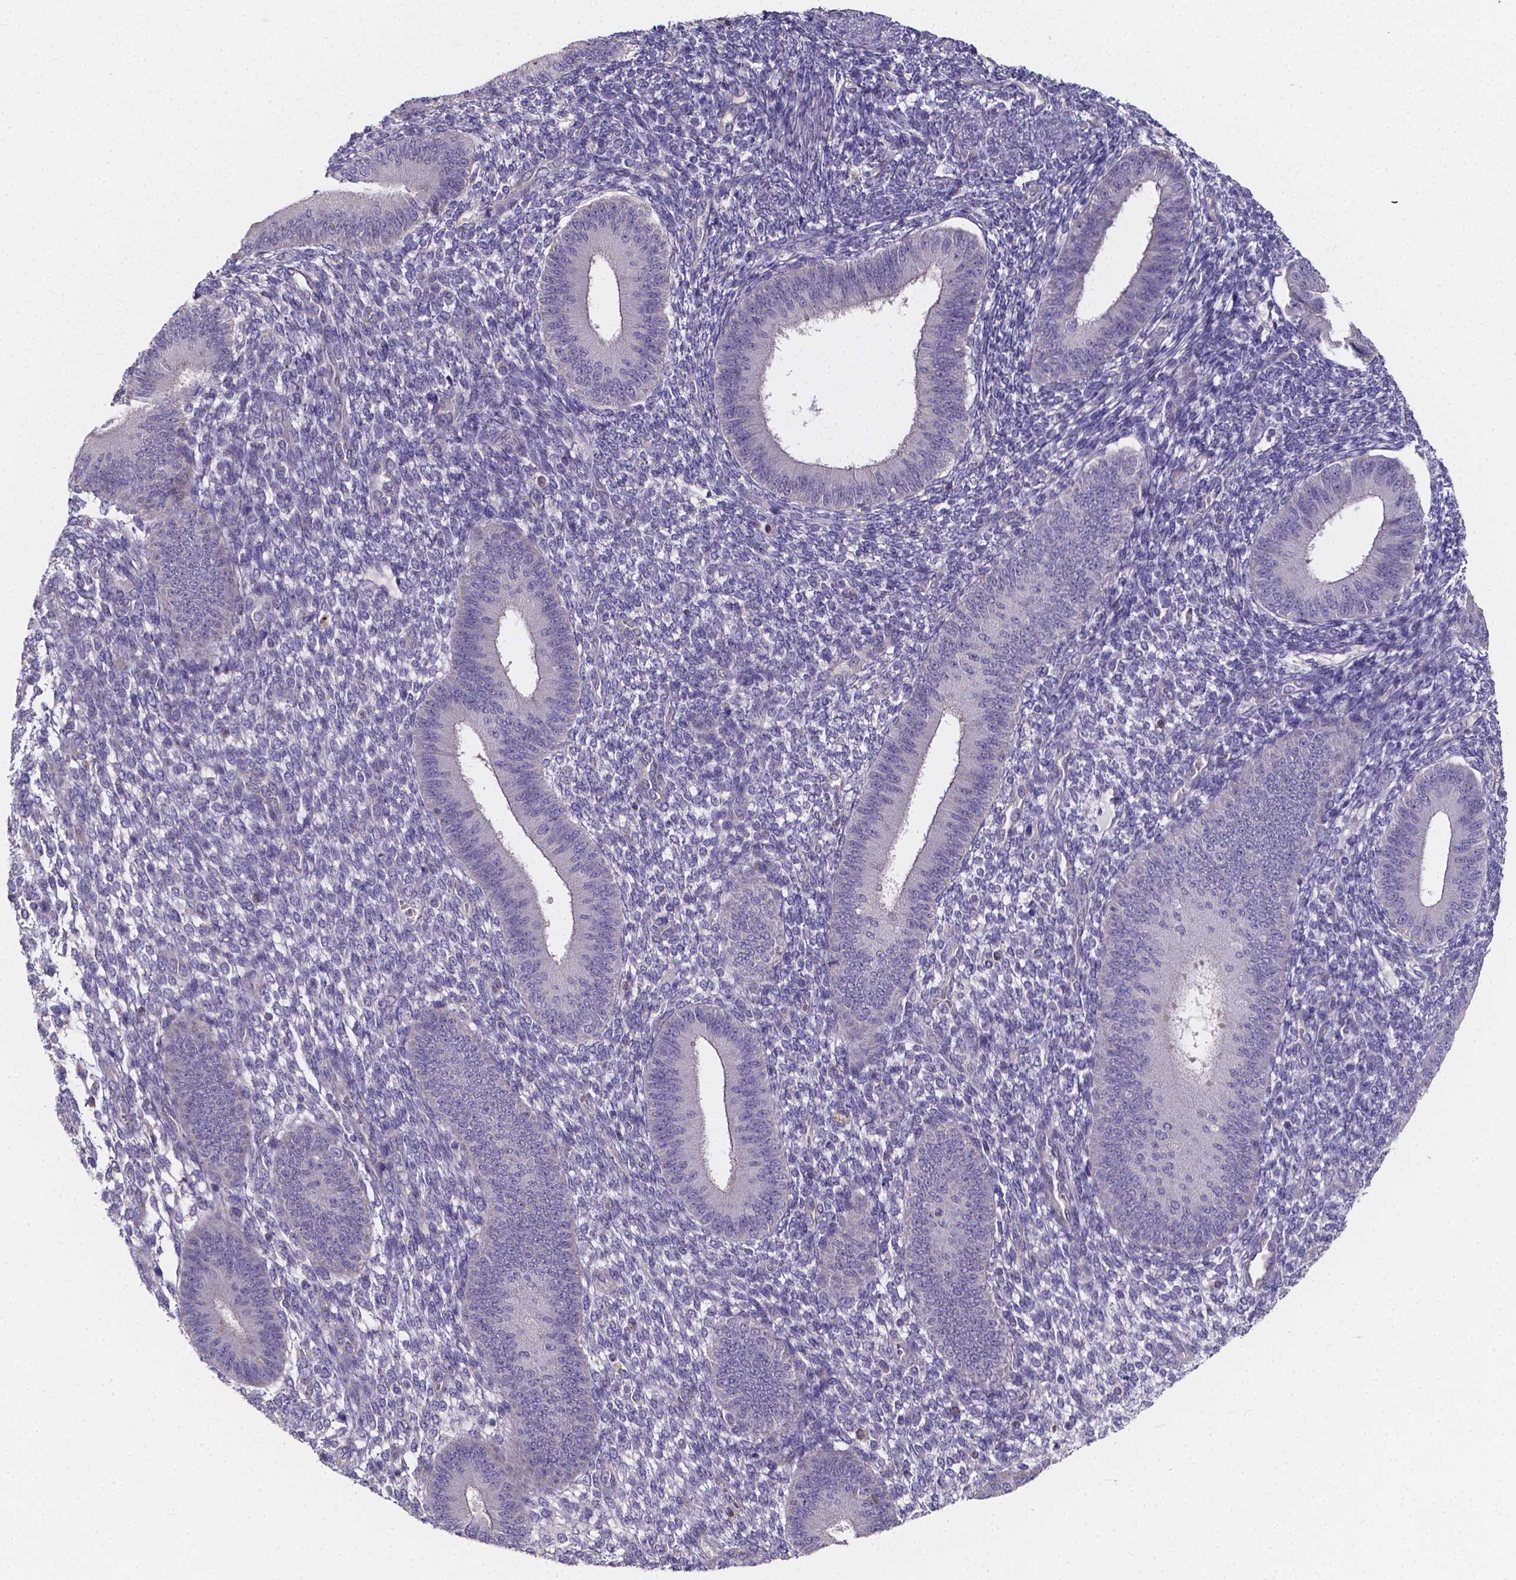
{"staining": {"intensity": "negative", "quantity": "none", "location": "none"}, "tissue": "endometrium", "cell_type": "Cells in endometrial stroma", "image_type": "normal", "snomed": [{"axis": "morphology", "description": "Normal tissue, NOS"}, {"axis": "topography", "description": "Endometrium"}], "caption": "Cells in endometrial stroma are negative for brown protein staining in normal endometrium. (Stains: DAB (3,3'-diaminobenzidine) immunohistochemistry (IHC) with hematoxylin counter stain, Microscopy: brightfield microscopy at high magnification).", "gene": "THEMIS", "patient": {"sex": "female", "age": 39}}